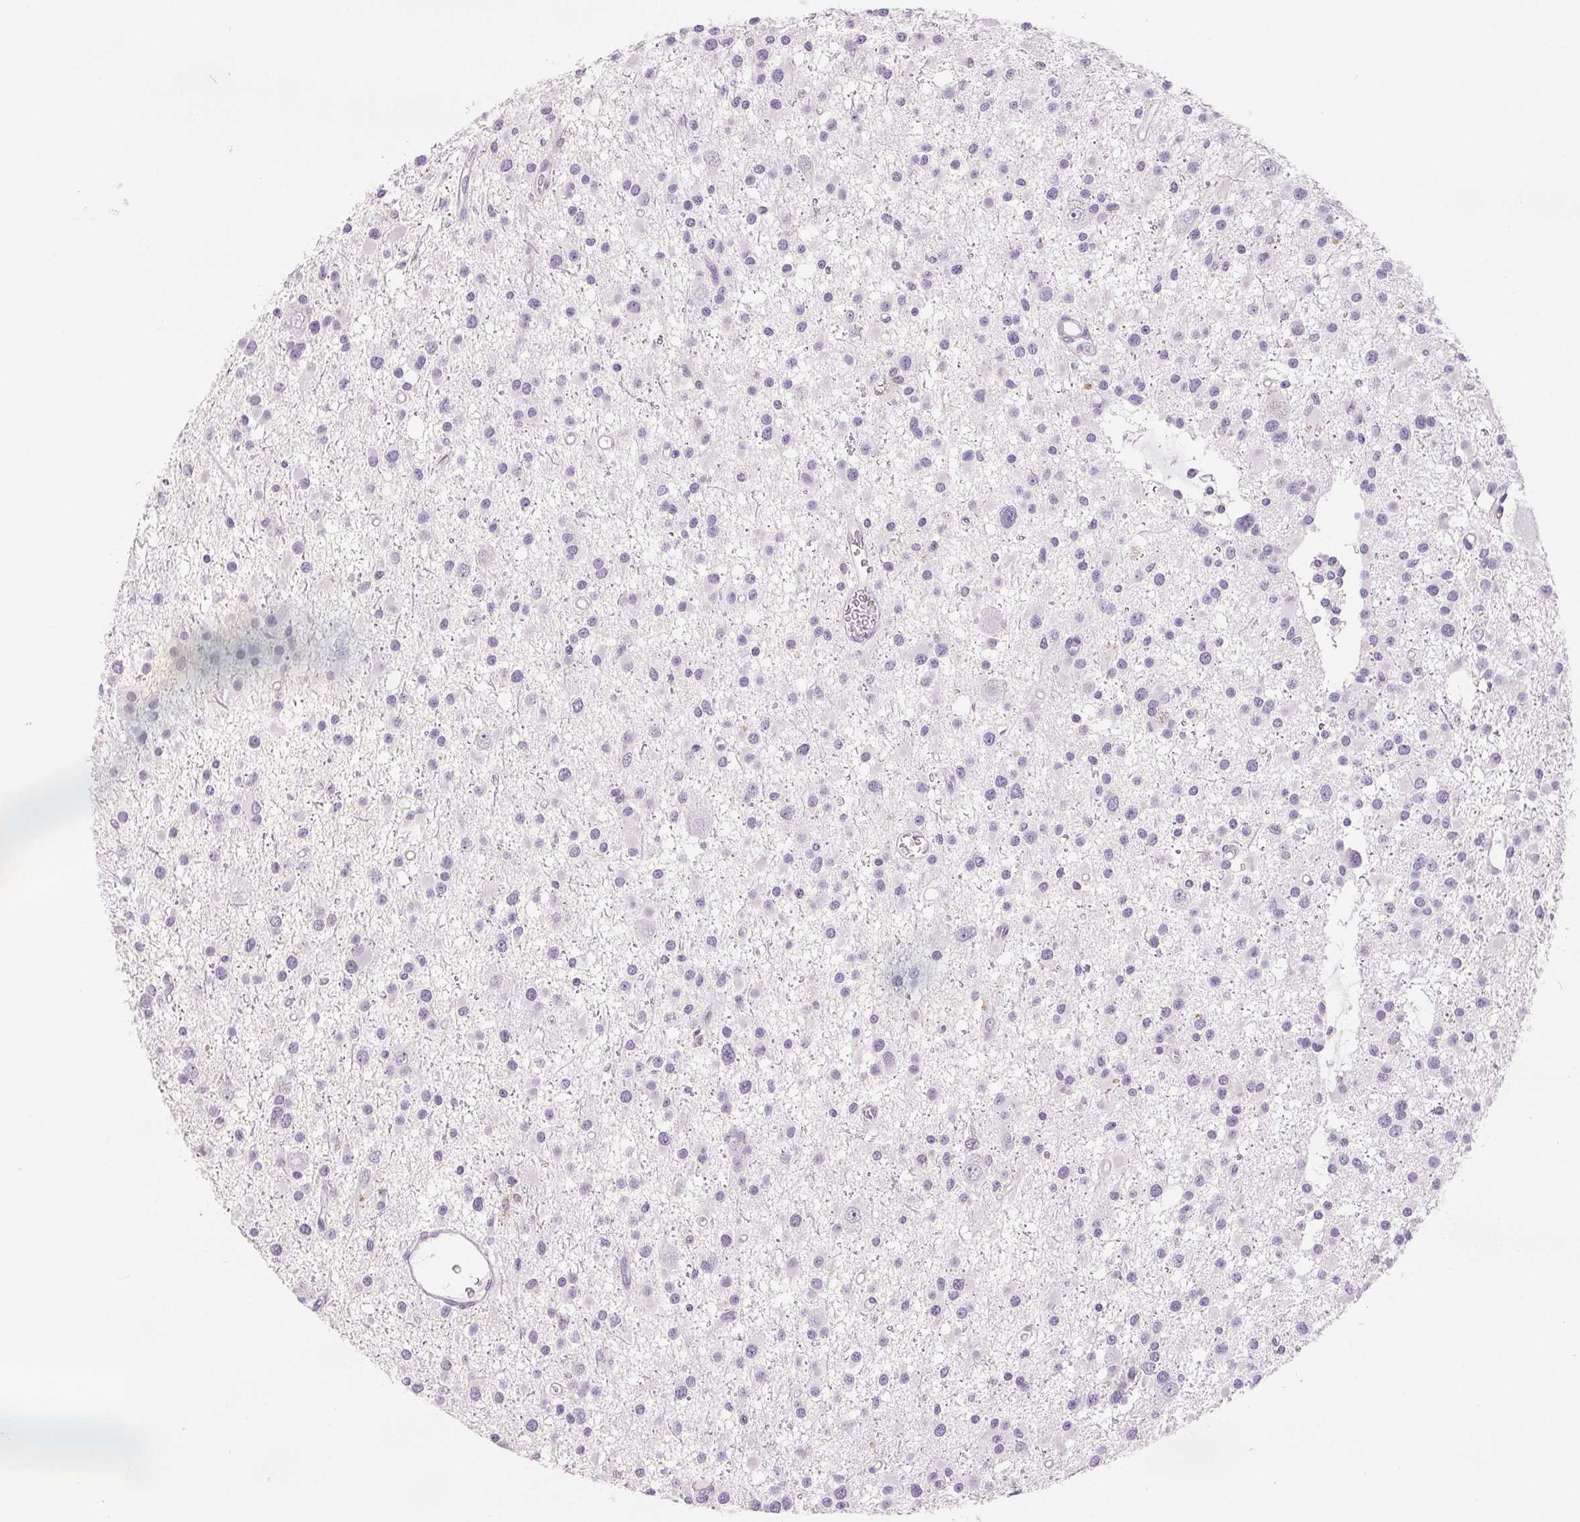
{"staining": {"intensity": "negative", "quantity": "none", "location": "none"}, "tissue": "glioma", "cell_type": "Tumor cells", "image_type": "cancer", "snomed": [{"axis": "morphology", "description": "Glioma, malignant, High grade"}, {"axis": "topography", "description": "Brain"}], "caption": "Immunohistochemical staining of human glioma displays no significant expression in tumor cells.", "gene": "CD69", "patient": {"sex": "male", "age": 54}}